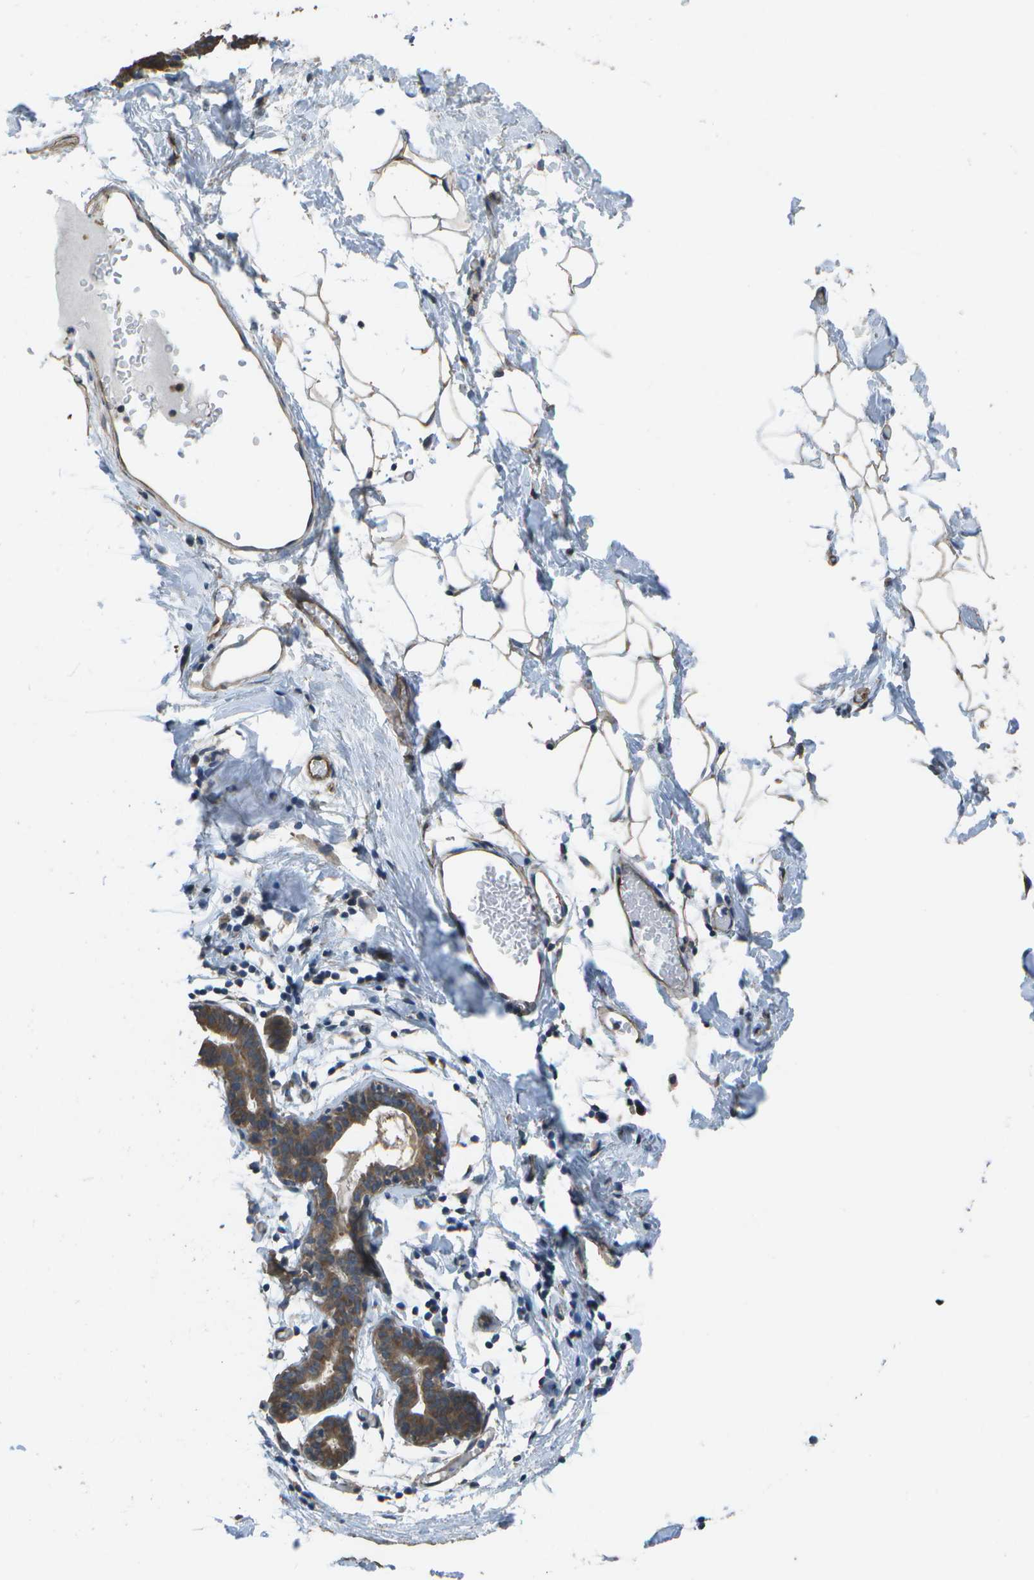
{"staining": {"intensity": "weak", "quantity": "25%-75%", "location": "cytoplasmic/membranous"}, "tissue": "breast", "cell_type": "Adipocytes", "image_type": "normal", "snomed": [{"axis": "morphology", "description": "Normal tissue, NOS"}, {"axis": "topography", "description": "Breast"}], "caption": "Immunohistochemical staining of benign breast demonstrates weak cytoplasmic/membranous protein staining in about 25%-75% of adipocytes.", "gene": "CLNS1A", "patient": {"sex": "female", "age": 27}}